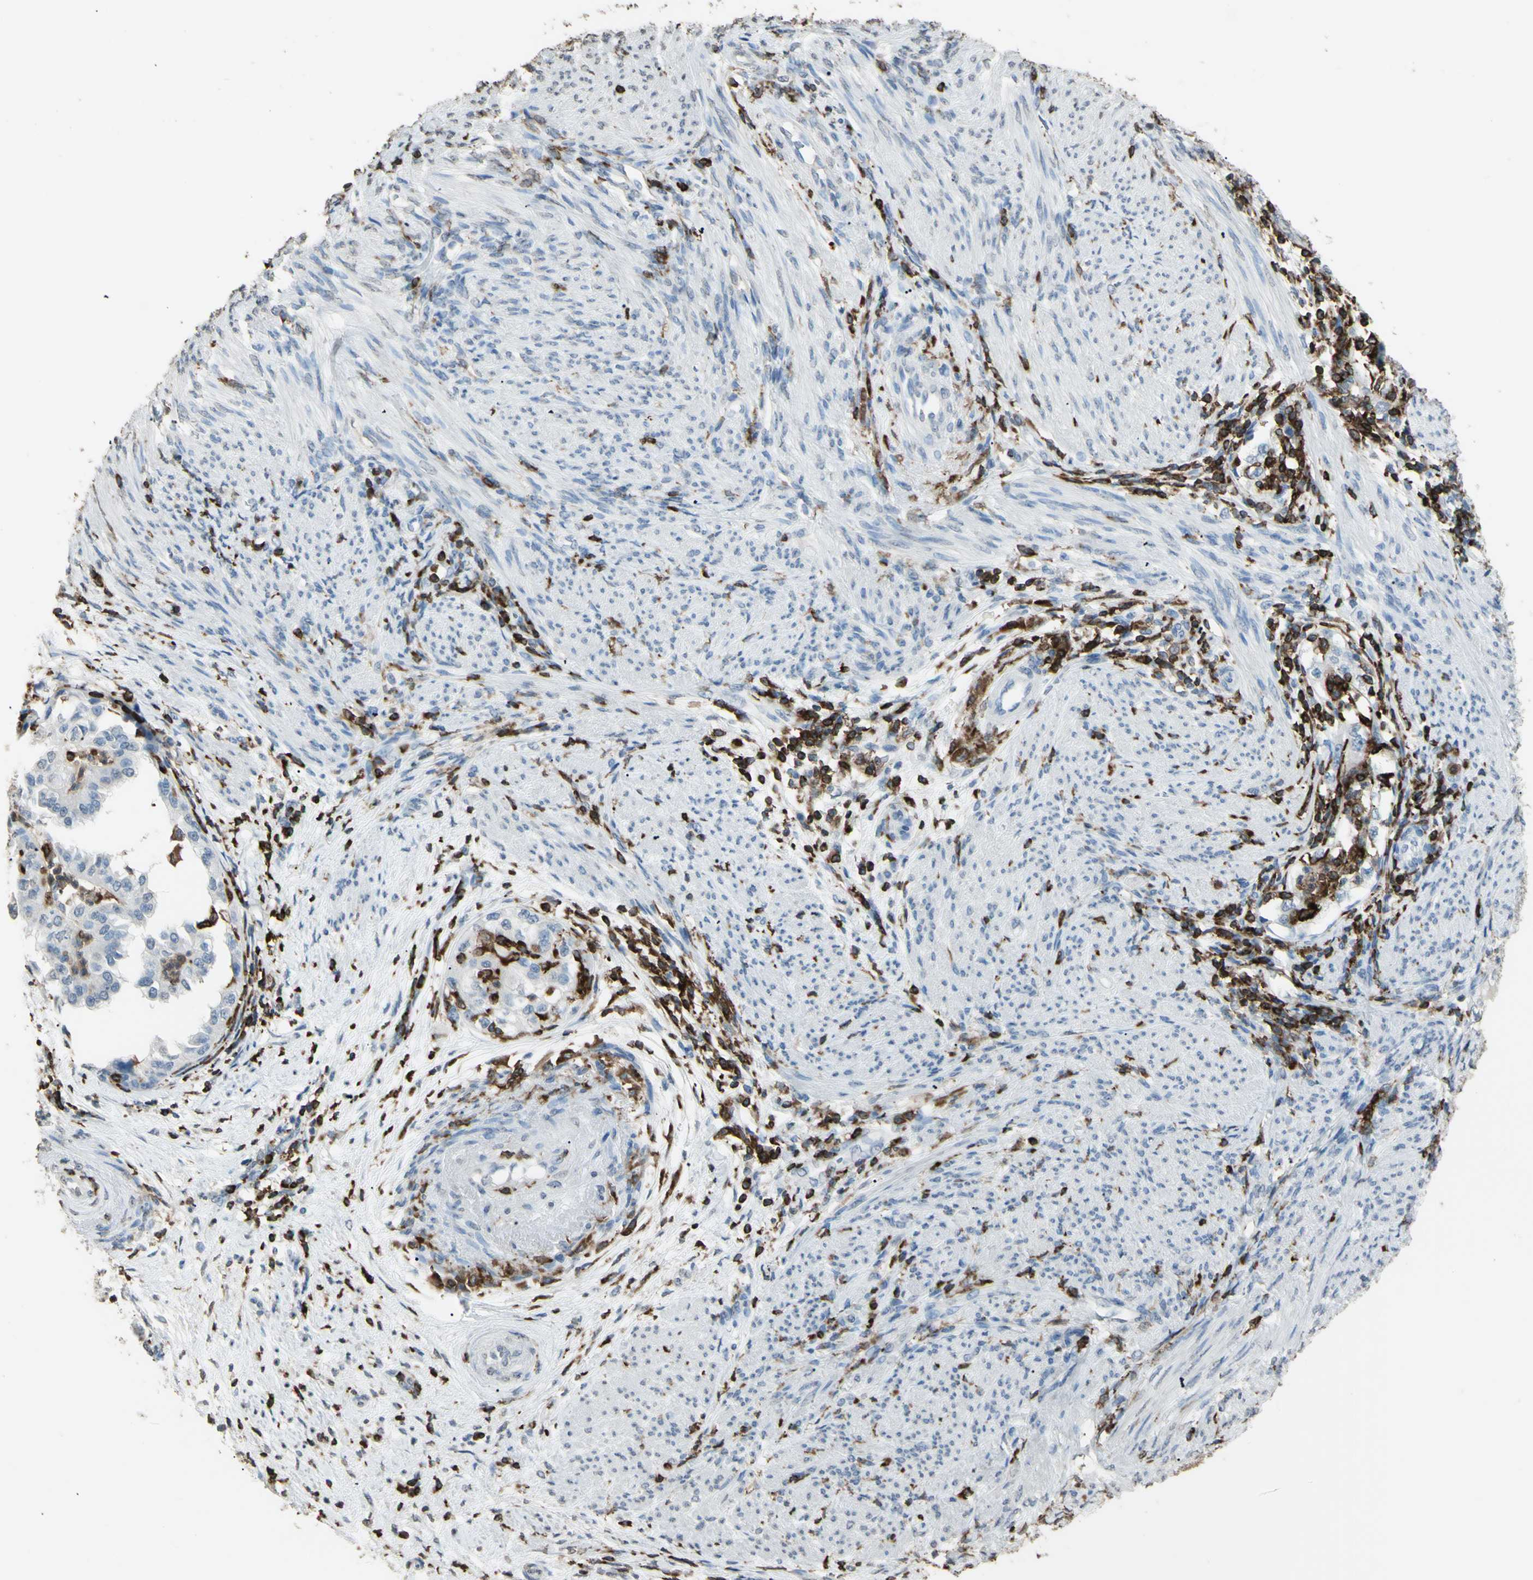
{"staining": {"intensity": "negative", "quantity": "none", "location": "none"}, "tissue": "endometrial cancer", "cell_type": "Tumor cells", "image_type": "cancer", "snomed": [{"axis": "morphology", "description": "Adenocarcinoma, NOS"}, {"axis": "topography", "description": "Endometrium"}], "caption": "Immunohistochemical staining of human adenocarcinoma (endometrial) exhibits no significant positivity in tumor cells.", "gene": "PSTPIP1", "patient": {"sex": "female", "age": 85}}